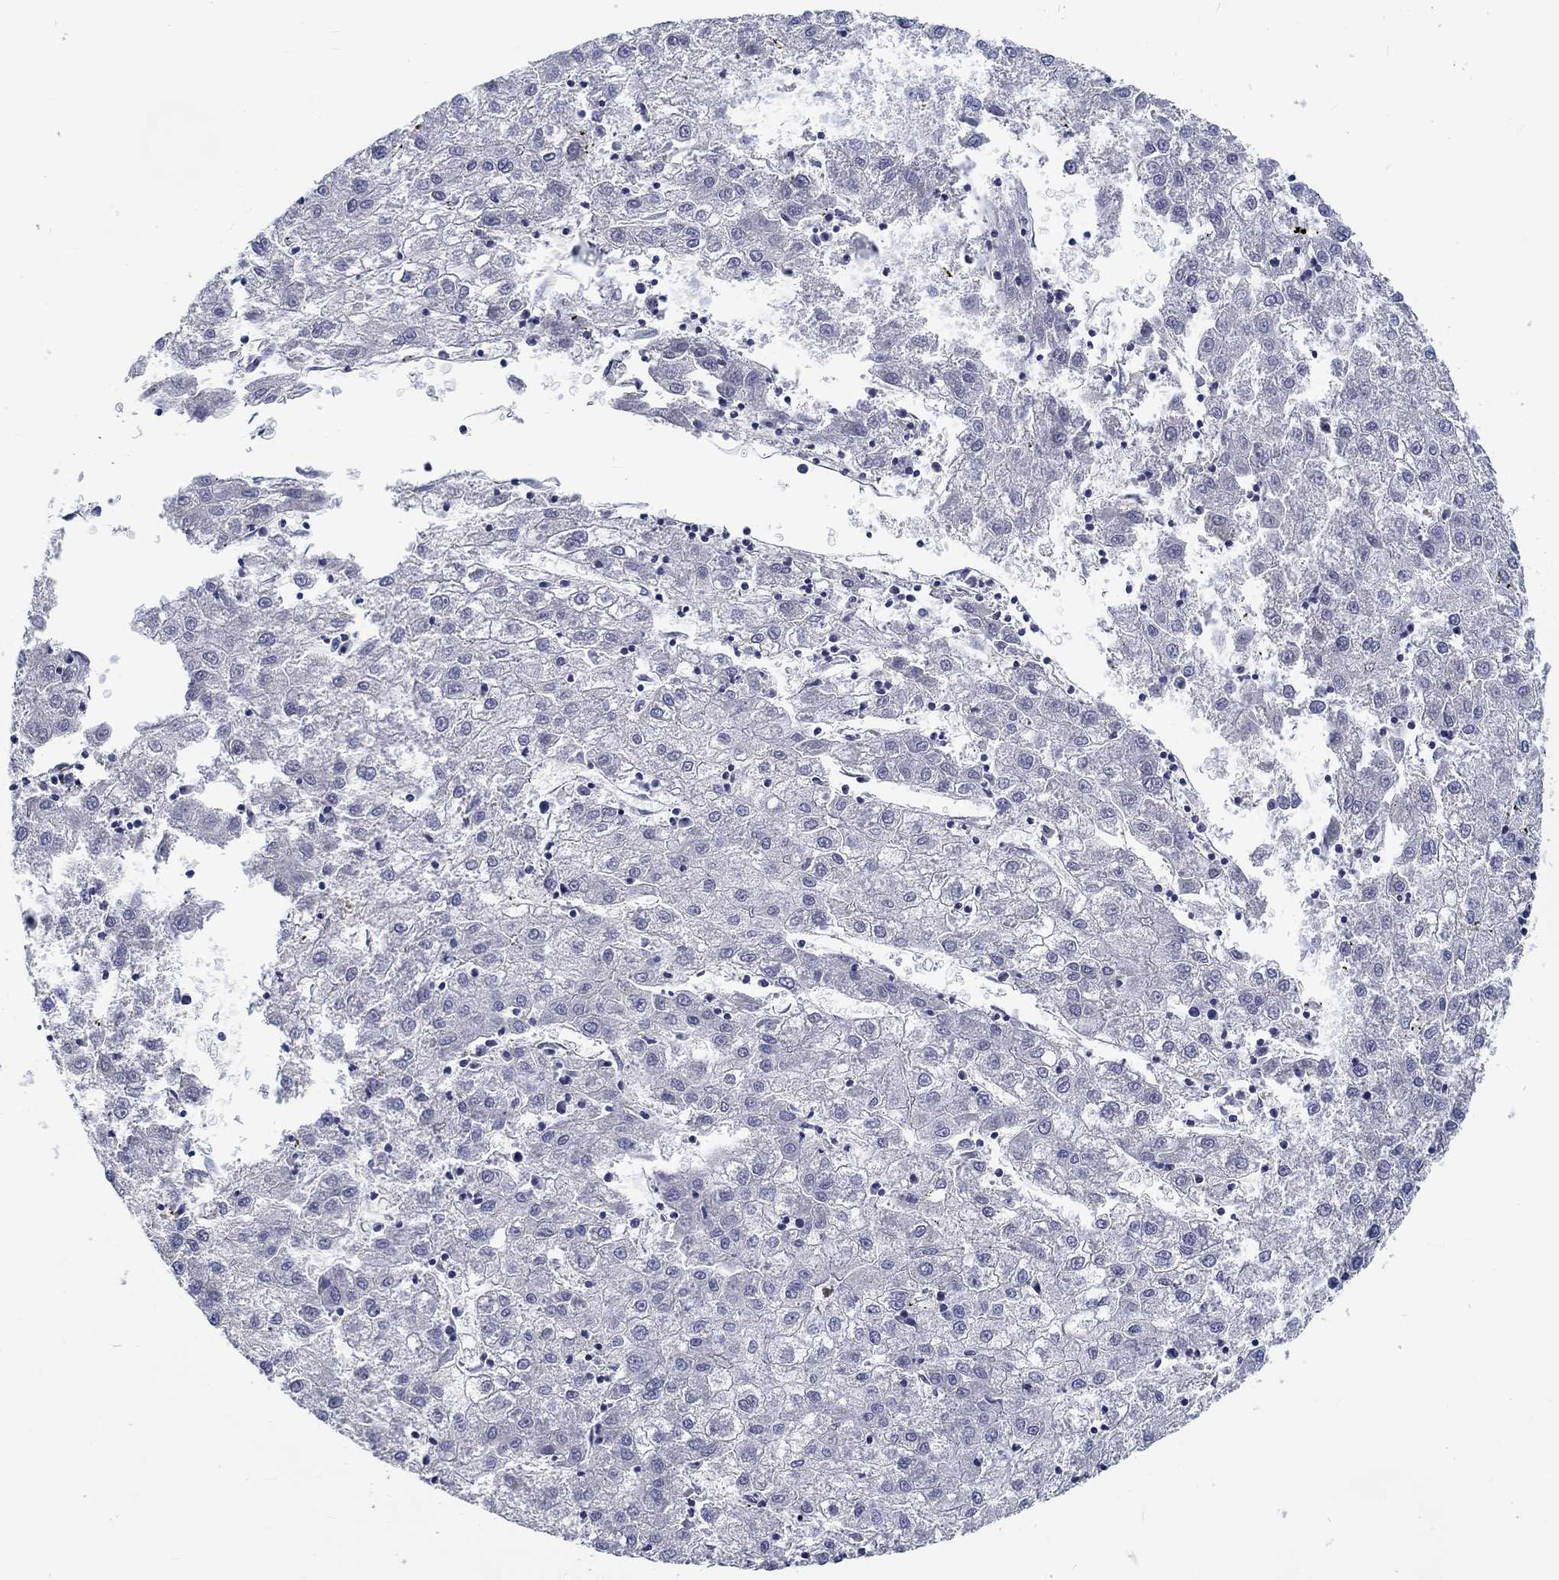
{"staining": {"intensity": "negative", "quantity": "none", "location": "none"}, "tissue": "liver cancer", "cell_type": "Tumor cells", "image_type": "cancer", "snomed": [{"axis": "morphology", "description": "Carcinoma, Hepatocellular, NOS"}, {"axis": "topography", "description": "Liver"}], "caption": "Immunohistochemistry (IHC) photomicrograph of human liver cancer stained for a protein (brown), which displays no positivity in tumor cells.", "gene": "MYBPC1", "patient": {"sex": "male", "age": 72}}